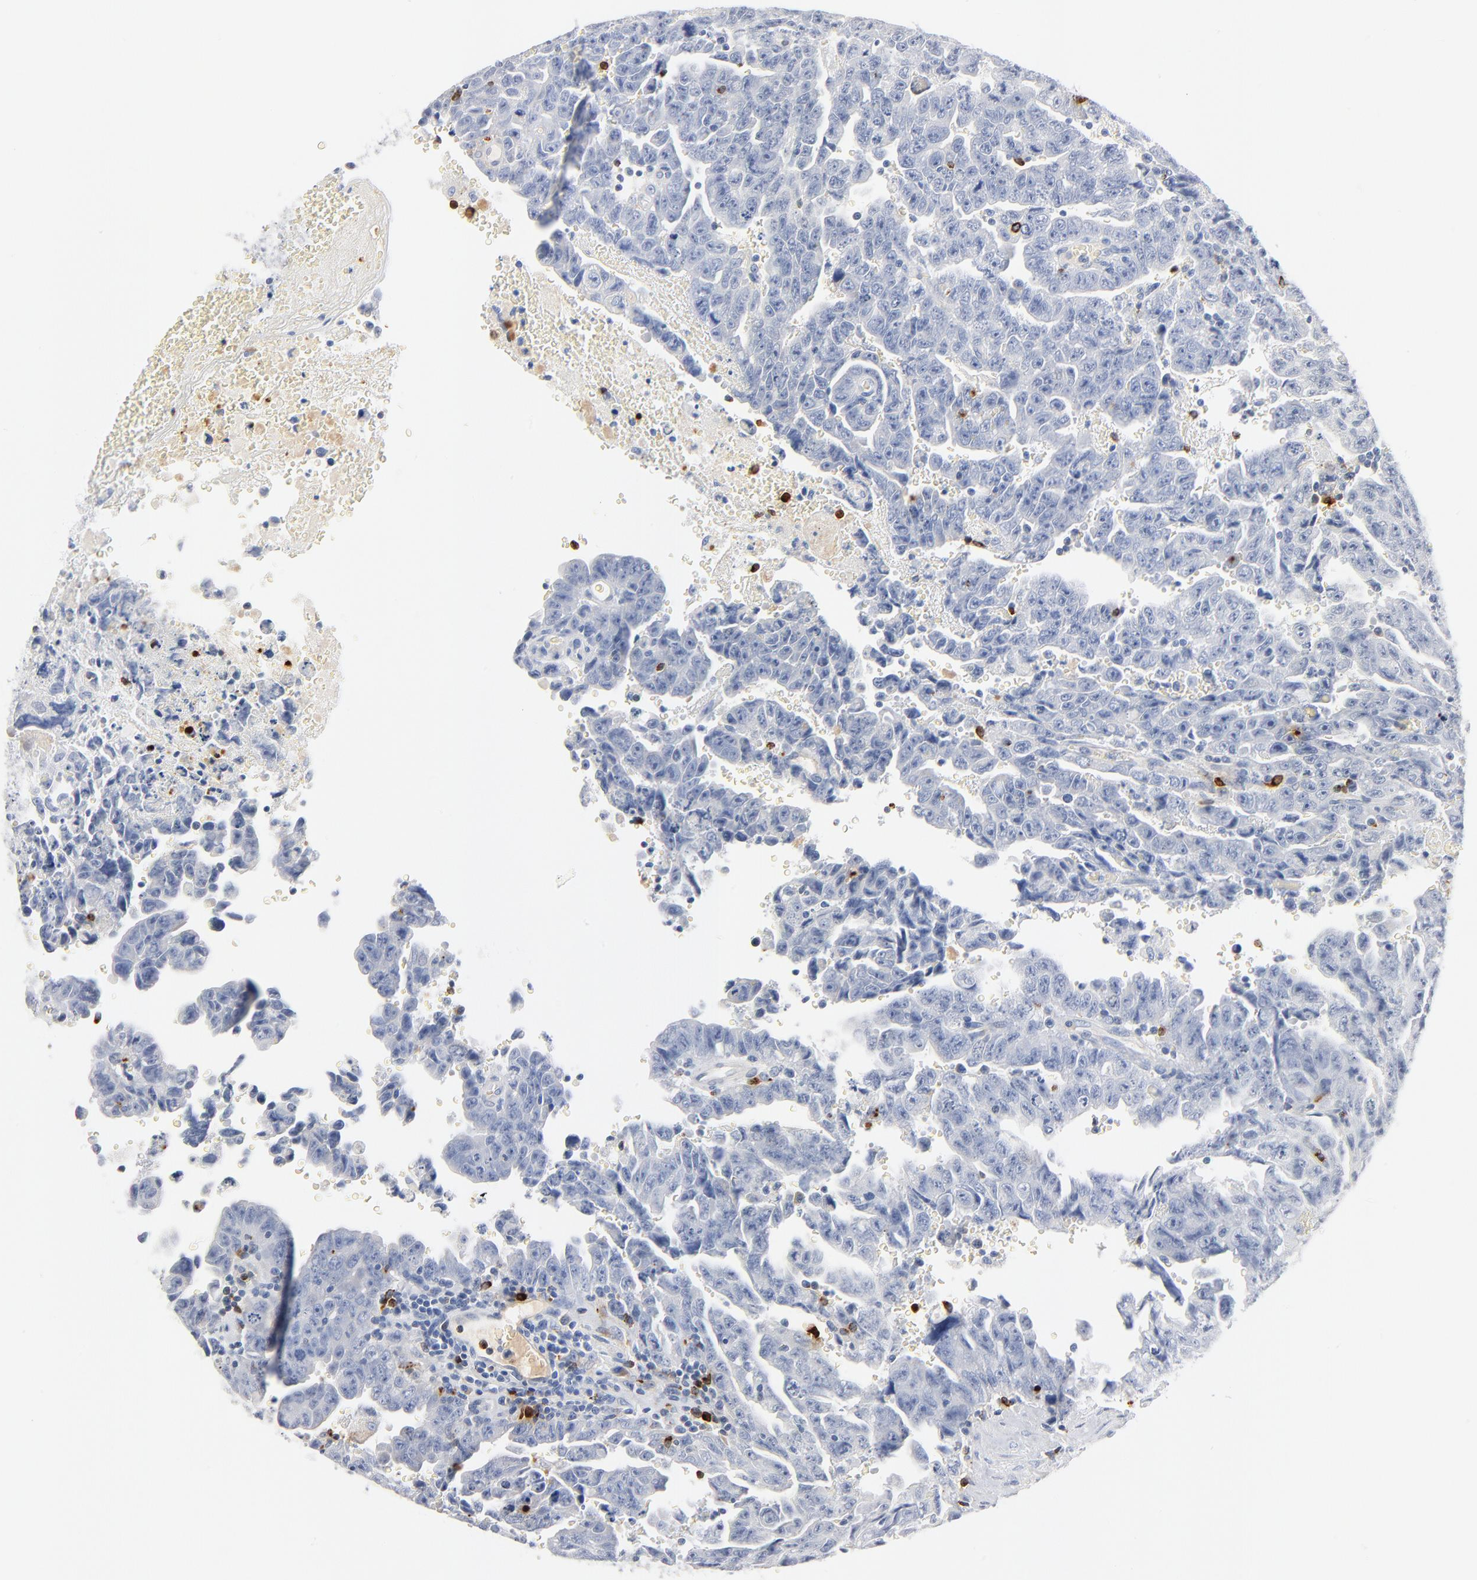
{"staining": {"intensity": "negative", "quantity": "none", "location": "none"}, "tissue": "testis cancer", "cell_type": "Tumor cells", "image_type": "cancer", "snomed": [{"axis": "morphology", "description": "Carcinoma, Embryonal, NOS"}, {"axis": "topography", "description": "Testis"}], "caption": "Immunohistochemical staining of human testis cancer (embryonal carcinoma) demonstrates no significant expression in tumor cells.", "gene": "GZMB", "patient": {"sex": "male", "age": 28}}